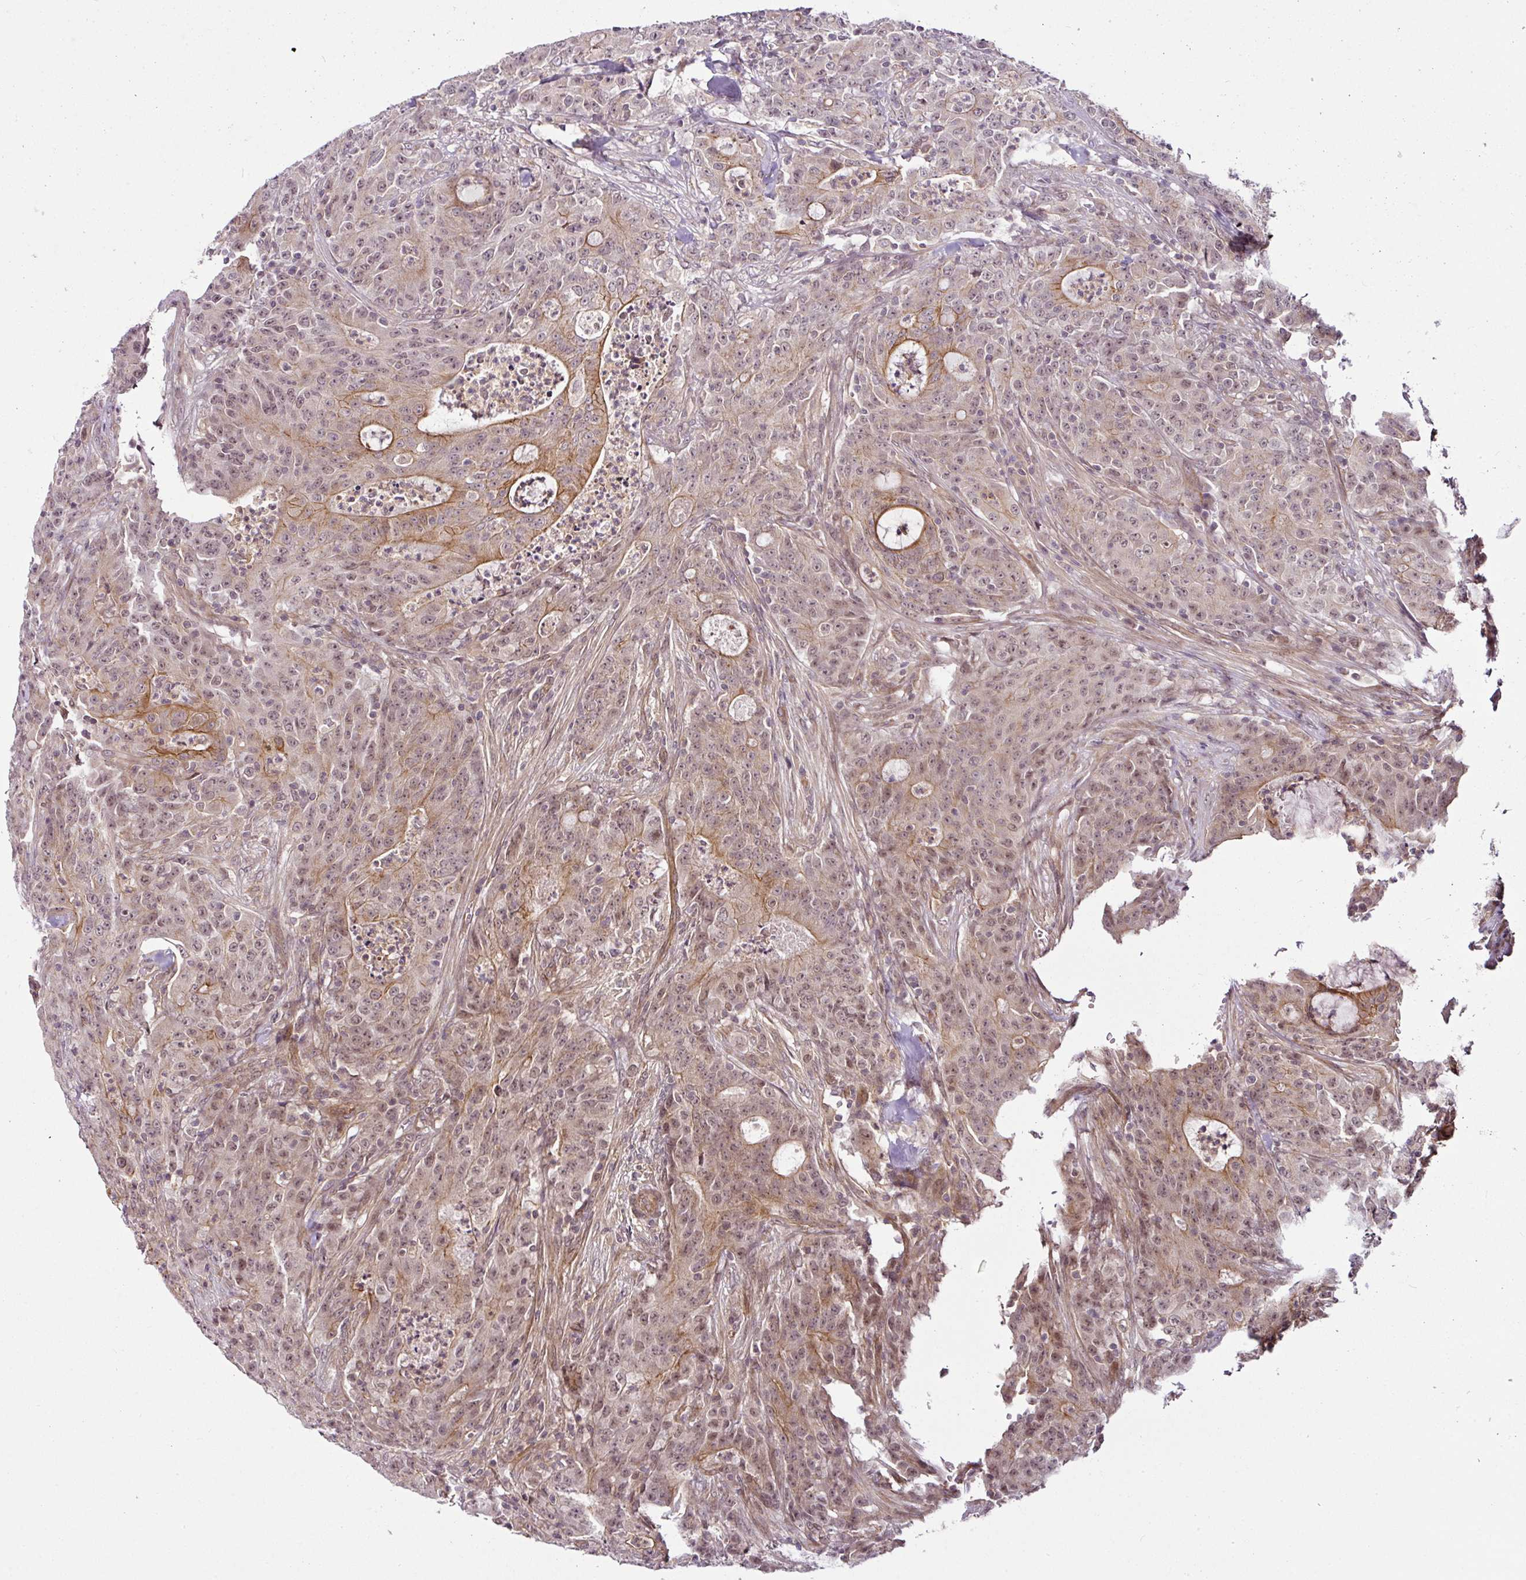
{"staining": {"intensity": "moderate", "quantity": ">75%", "location": "cytoplasmic/membranous"}, "tissue": "colorectal cancer", "cell_type": "Tumor cells", "image_type": "cancer", "snomed": [{"axis": "morphology", "description": "Adenocarcinoma, NOS"}, {"axis": "topography", "description": "Colon"}], "caption": "A micrograph of human colorectal cancer stained for a protein exhibits moderate cytoplasmic/membranous brown staining in tumor cells. The protein of interest is stained brown, and the nuclei are stained in blue (DAB IHC with brightfield microscopy, high magnification).", "gene": "DCAF13", "patient": {"sex": "male", "age": 83}}